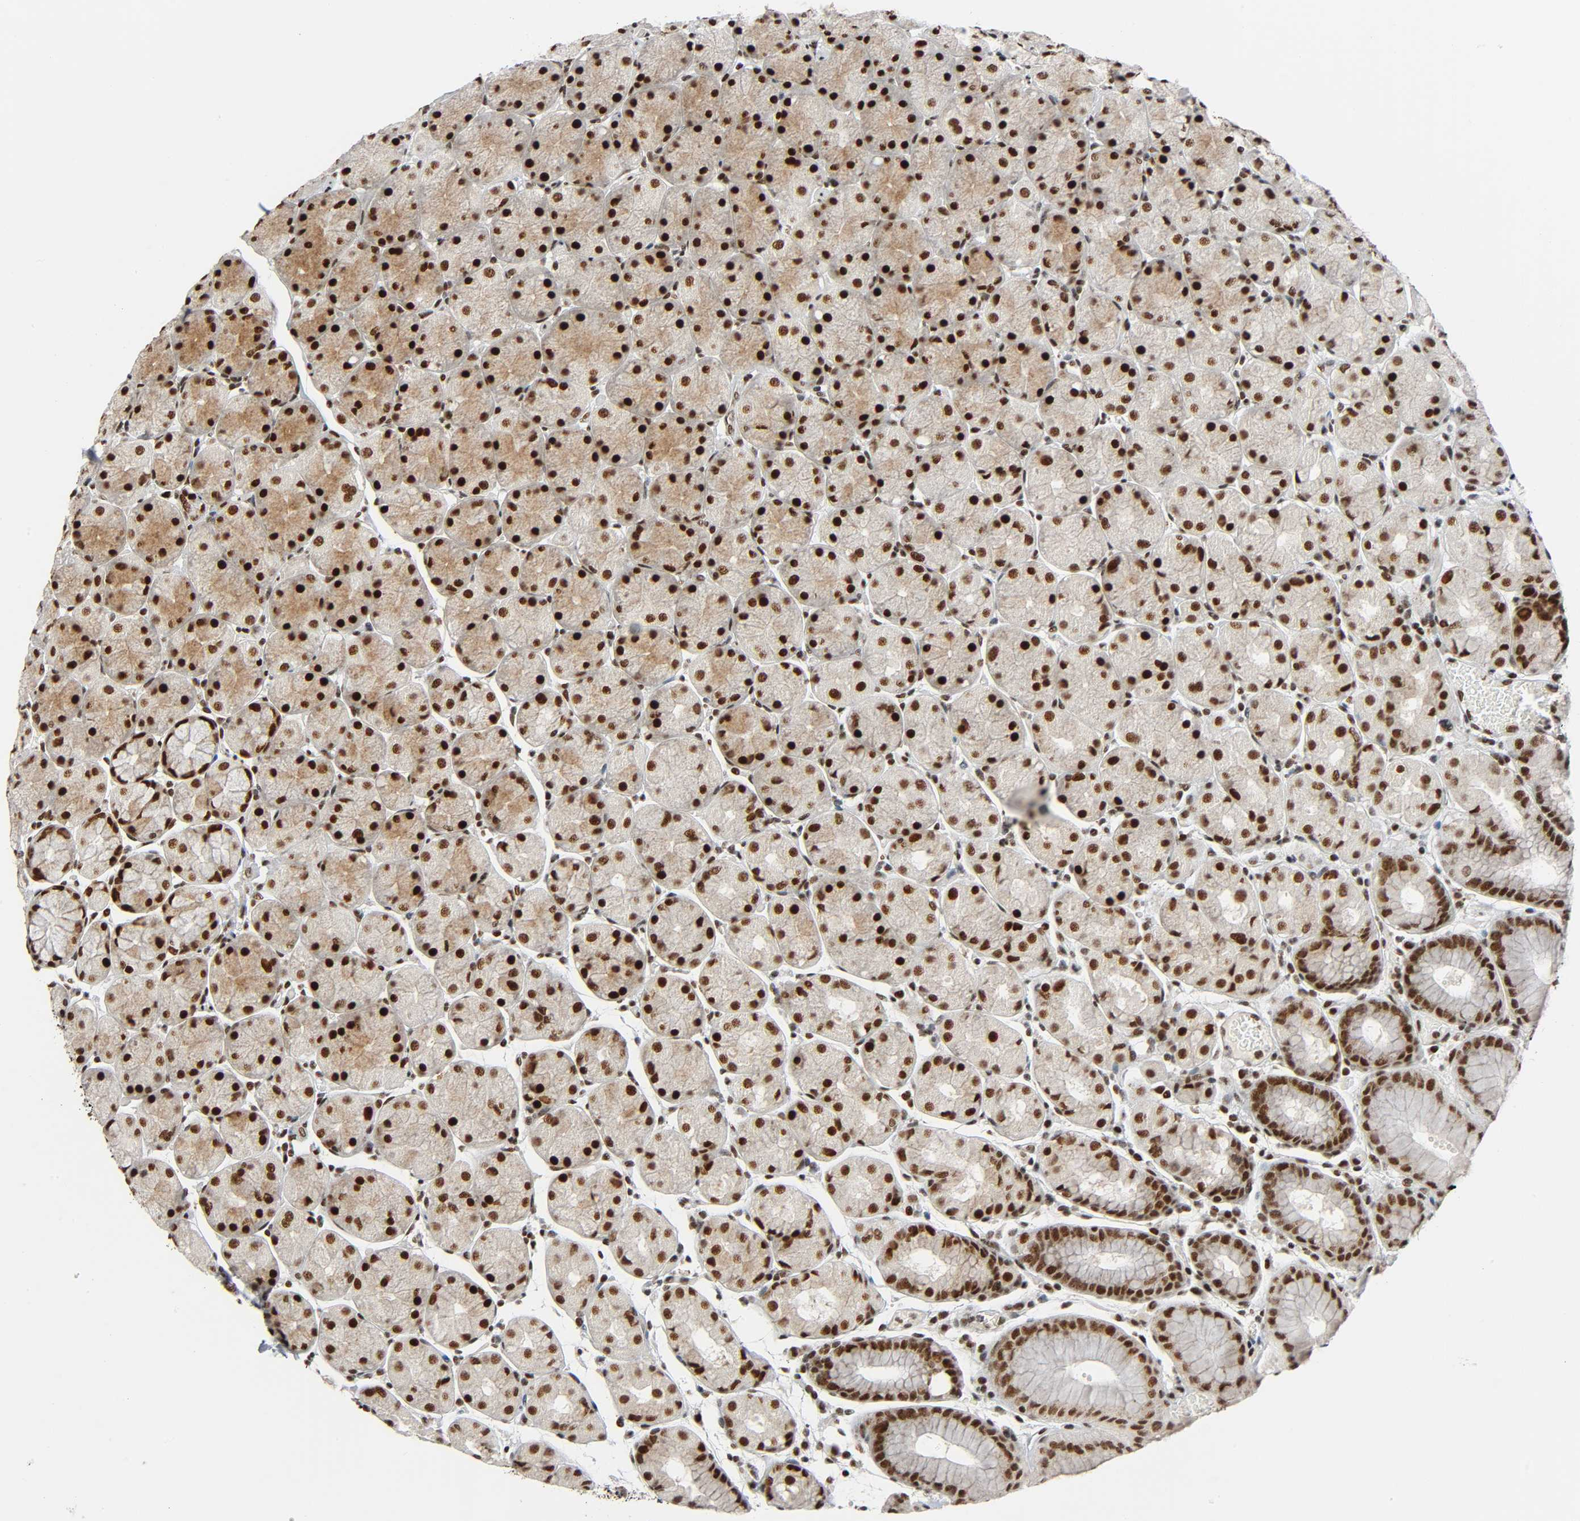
{"staining": {"intensity": "strong", "quantity": ">75%", "location": "cytoplasmic/membranous,nuclear"}, "tissue": "stomach", "cell_type": "Glandular cells", "image_type": "normal", "snomed": [{"axis": "morphology", "description": "Normal tissue, NOS"}, {"axis": "topography", "description": "Stomach, upper"}, {"axis": "topography", "description": "Stomach"}], "caption": "This is a histology image of IHC staining of unremarkable stomach, which shows strong staining in the cytoplasmic/membranous,nuclear of glandular cells.", "gene": "CDK9", "patient": {"sex": "male", "age": 76}}